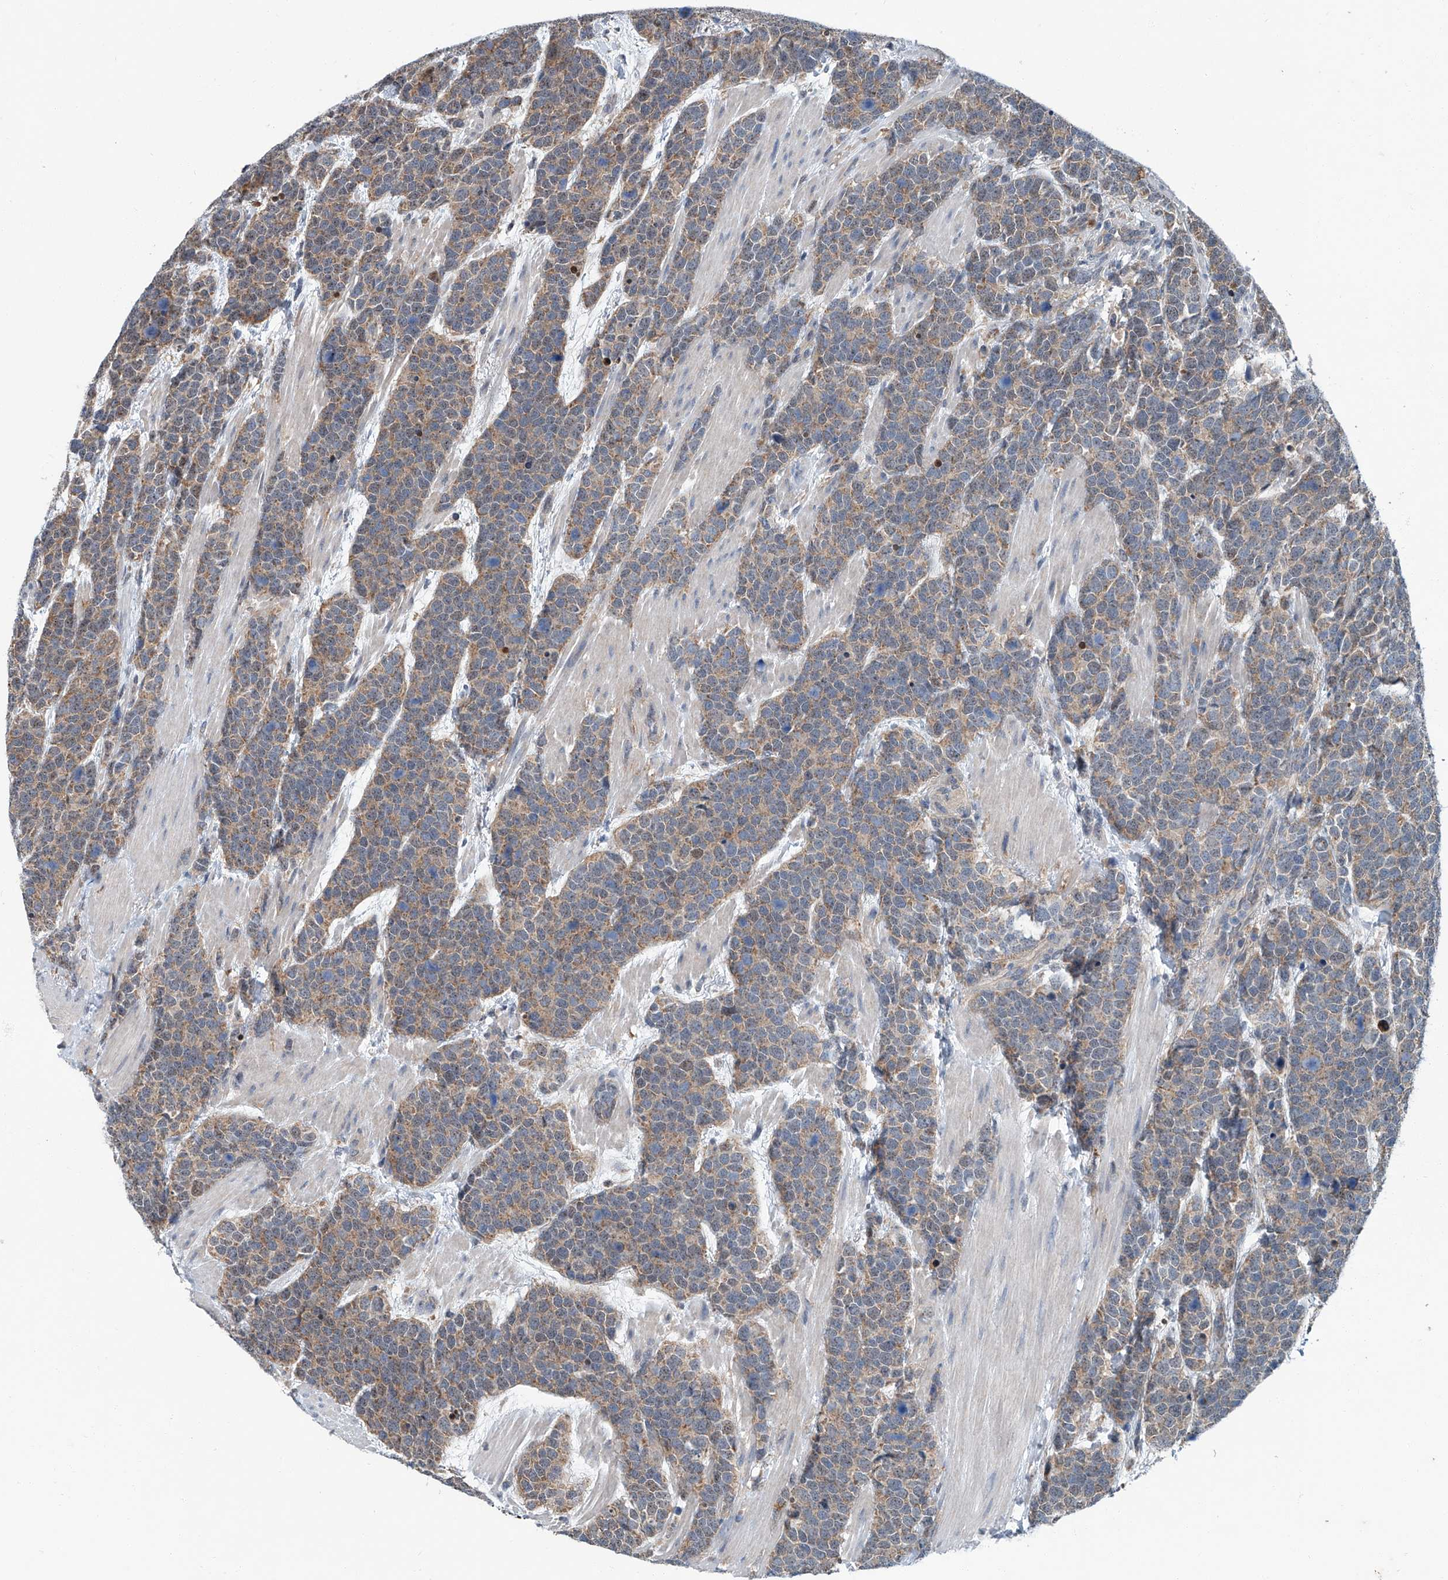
{"staining": {"intensity": "weak", "quantity": "25%-75%", "location": "cytoplasmic/membranous"}, "tissue": "urothelial cancer", "cell_type": "Tumor cells", "image_type": "cancer", "snomed": [{"axis": "morphology", "description": "Urothelial carcinoma, High grade"}, {"axis": "topography", "description": "Urinary bladder"}], "caption": "Immunohistochemical staining of high-grade urothelial carcinoma displays low levels of weak cytoplasmic/membranous protein expression in approximately 25%-75% of tumor cells.", "gene": "CLK1", "patient": {"sex": "female", "age": 82}}